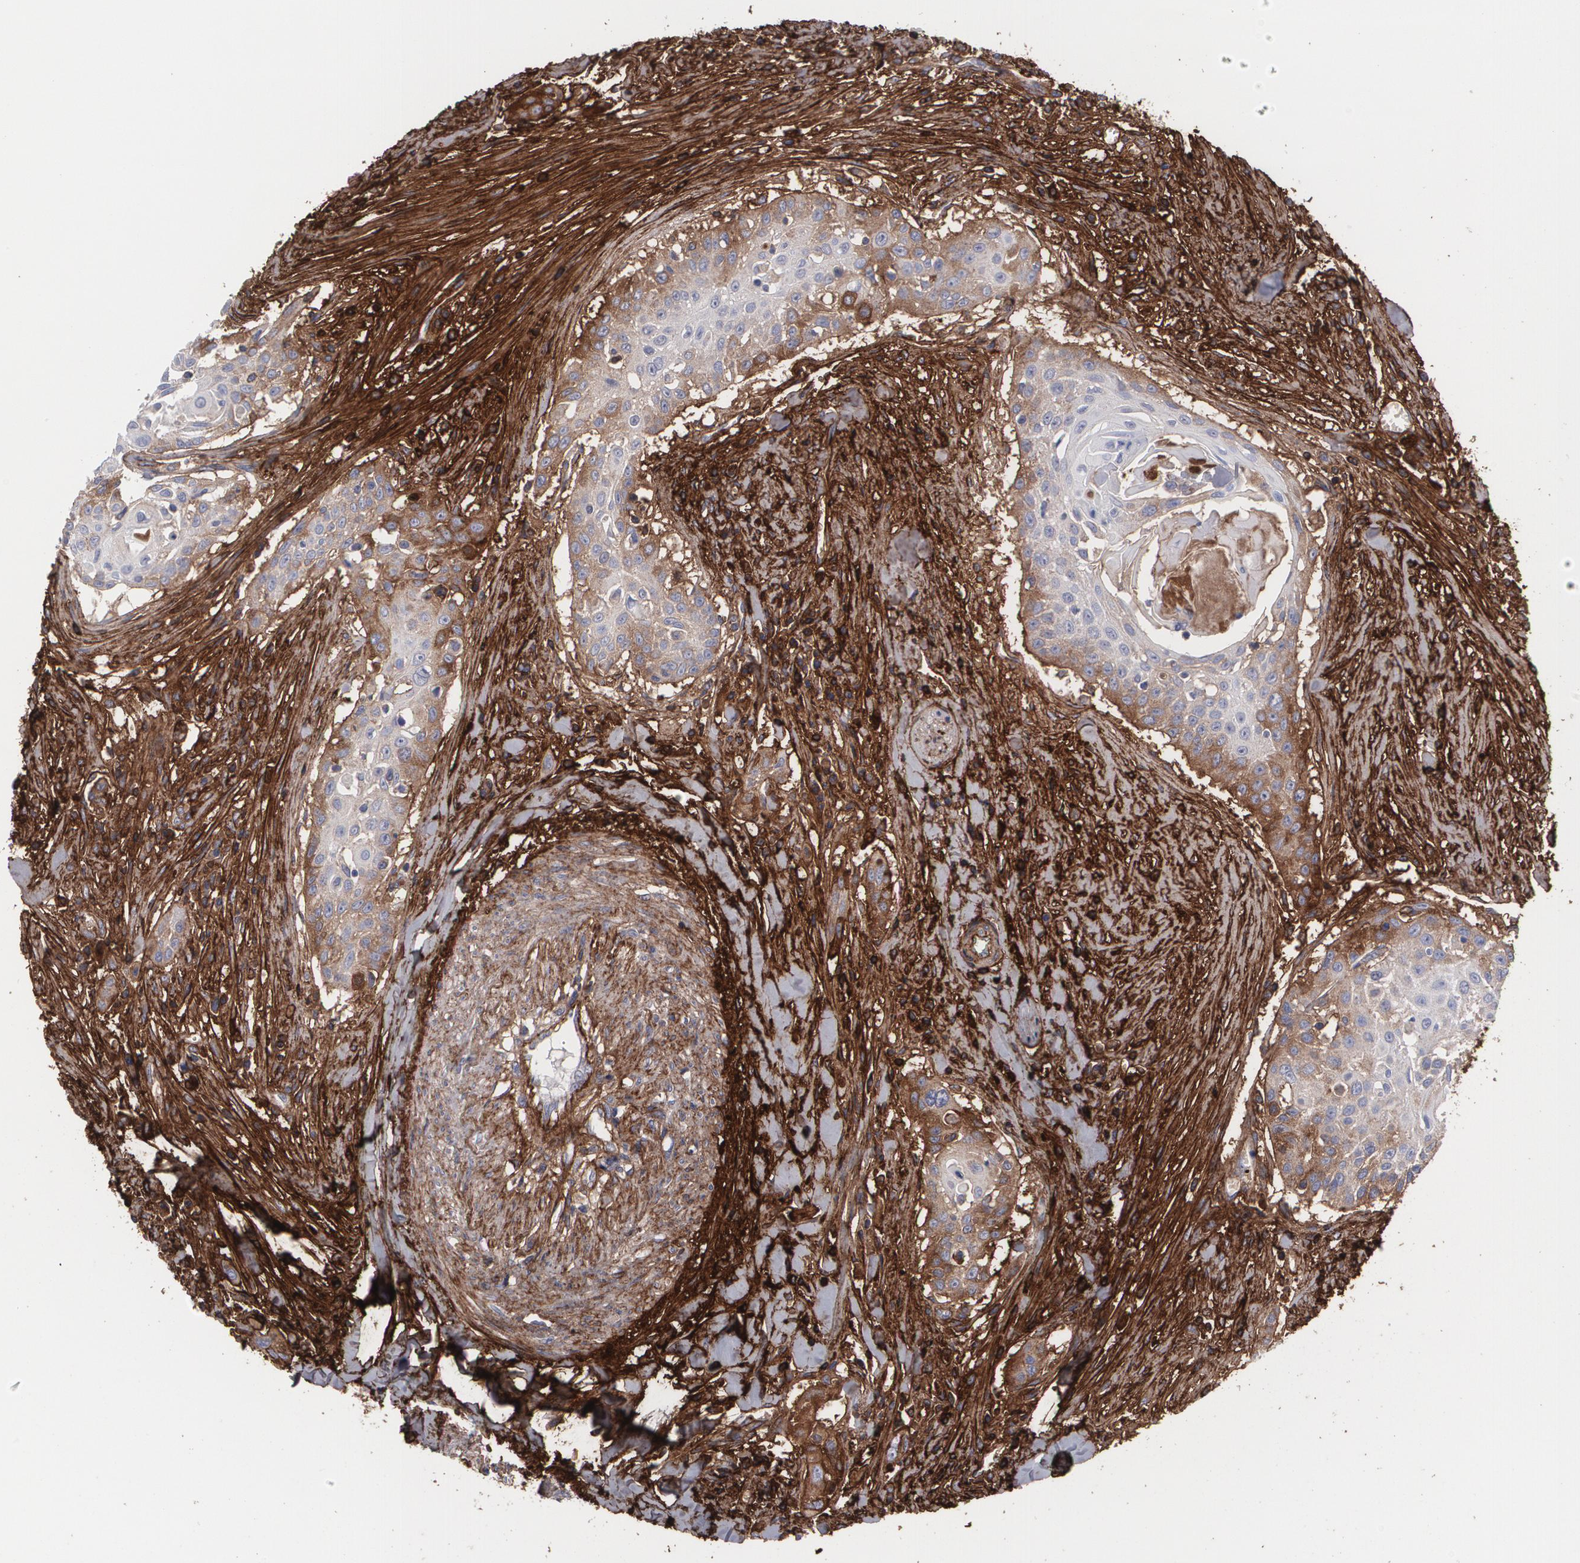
{"staining": {"intensity": "moderate", "quantity": "25%-75%", "location": "cytoplasmic/membranous"}, "tissue": "head and neck cancer", "cell_type": "Tumor cells", "image_type": "cancer", "snomed": [{"axis": "morphology", "description": "Squamous cell carcinoma, NOS"}, {"axis": "morphology", "description": "Squamous cell carcinoma, metastatic, NOS"}, {"axis": "topography", "description": "Lymph node"}, {"axis": "topography", "description": "Salivary gland"}, {"axis": "topography", "description": "Head-Neck"}], "caption": "About 25%-75% of tumor cells in head and neck cancer (squamous cell carcinoma) reveal moderate cytoplasmic/membranous protein staining as visualized by brown immunohistochemical staining.", "gene": "FBLN1", "patient": {"sex": "female", "age": 74}}